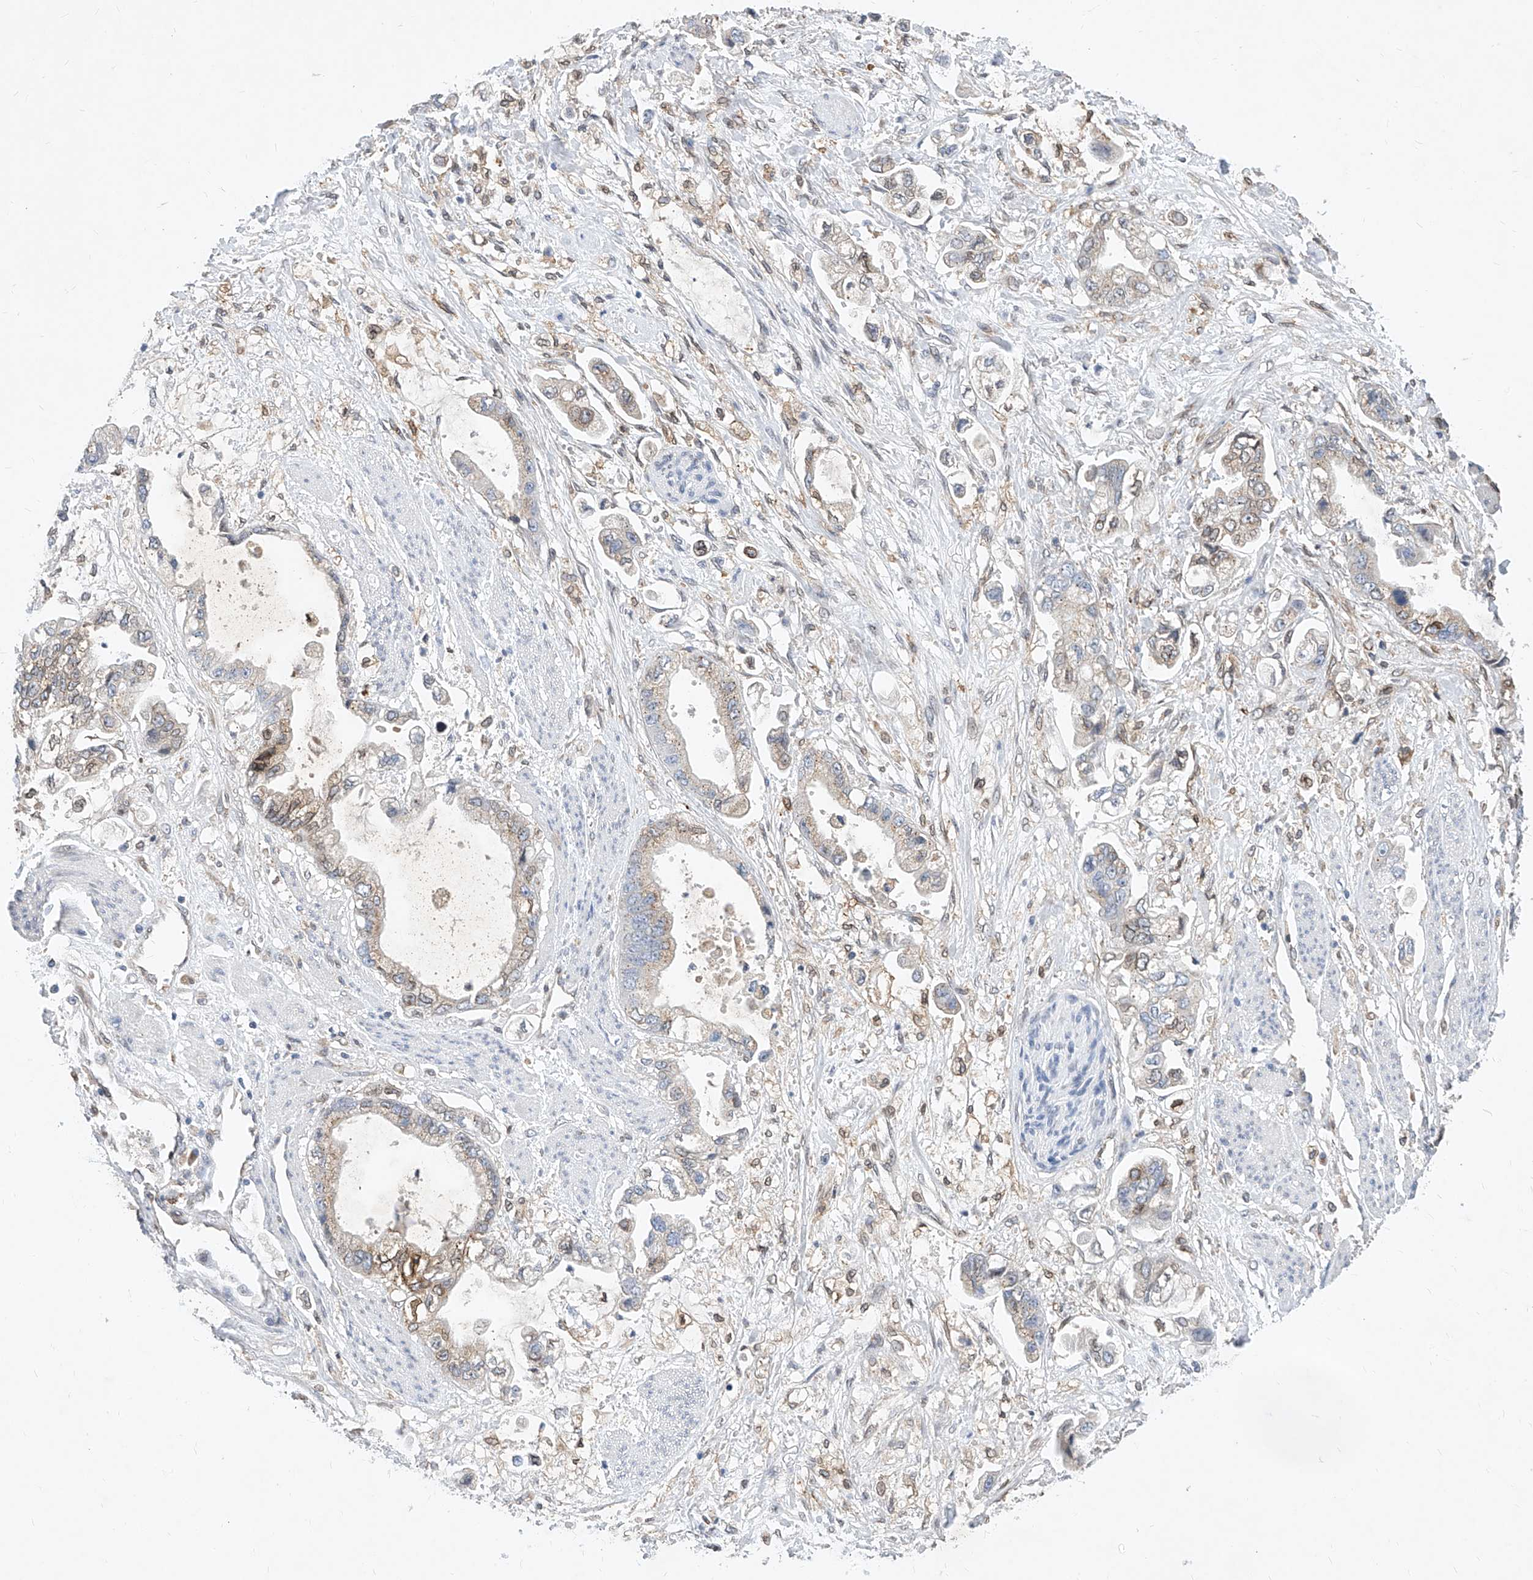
{"staining": {"intensity": "weak", "quantity": "25%-75%", "location": "cytoplasmic/membranous"}, "tissue": "stomach cancer", "cell_type": "Tumor cells", "image_type": "cancer", "snomed": [{"axis": "morphology", "description": "Adenocarcinoma, NOS"}, {"axis": "topography", "description": "Stomach"}], "caption": "Immunohistochemical staining of stomach cancer demonstrates weak cytoplasmic/membranous protein expression in about 25%-75% of tumor cells. (Brightfield microscopy of DAB IHC at high magnification).", "gene": "MX2", "patient": {"sex": "male", "age": 62}}